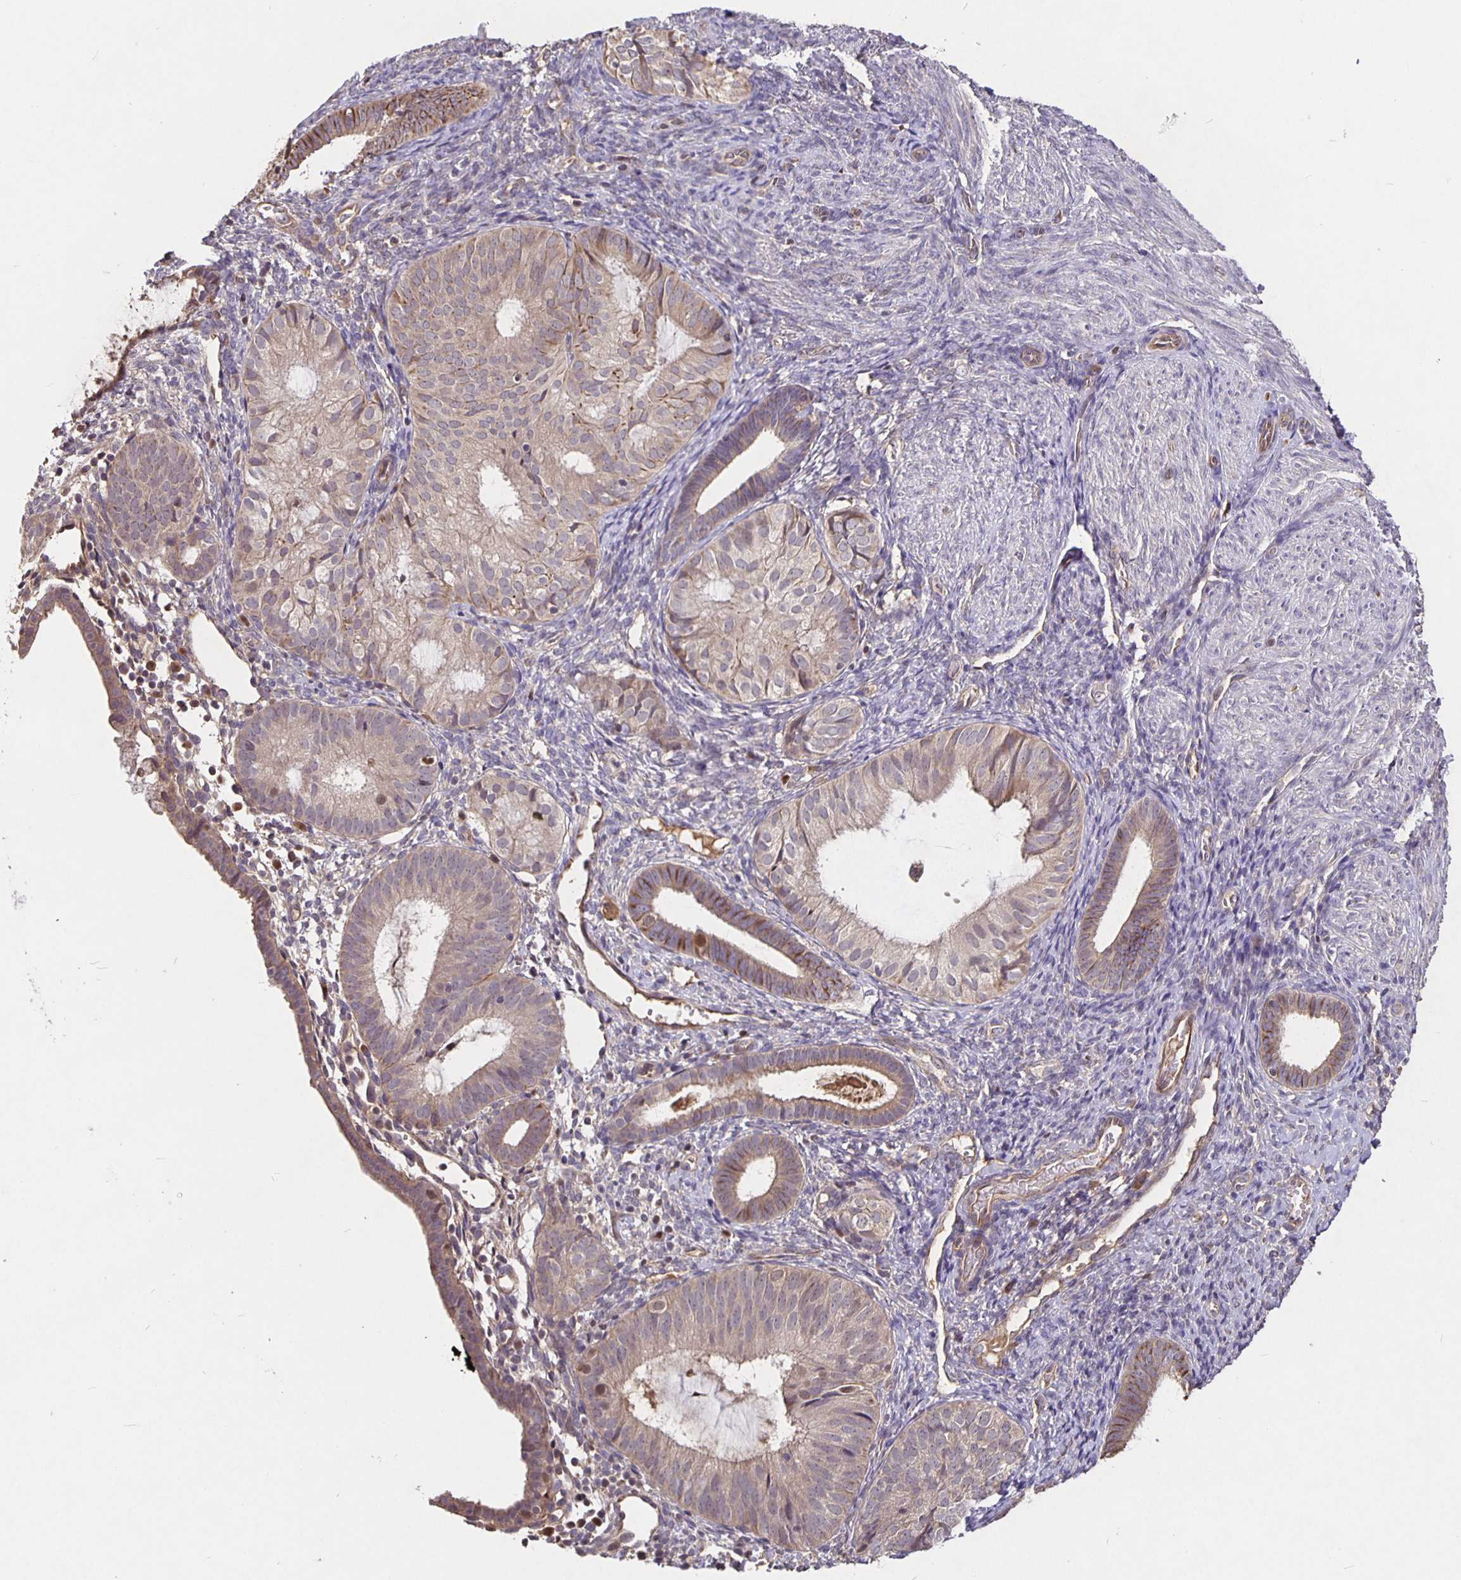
{"staining": {"intensity": "weak", "quantity": "25%-75%", "location": "cytoplasmic/membranous,nuclear"}, "tissue": "endometrial cancer", "cell_type": "Tumor cells", "image_type": "cancer", "snomed": [{"axis": "morphology", "description": "Normal tissue, NOS"}, {"axis": "morphology", "description": "Adenocarcinoma, NOS"}, {"axis": "topography", "description": "Smooth muscle"}, {"axis": "topography", "description": "Endometrium"}, {"axis": "topography", "description": "Myometrium, NOS"}], "caption": "A photomicrograph of human endometrial cancer (adenocarcinoma) stained for a protein reveals weak cytoplasmic/membranous and nuclear brown staining in tumor cells.", "gene": "NOG", "patient": {"sex": "female", "age": 81}}